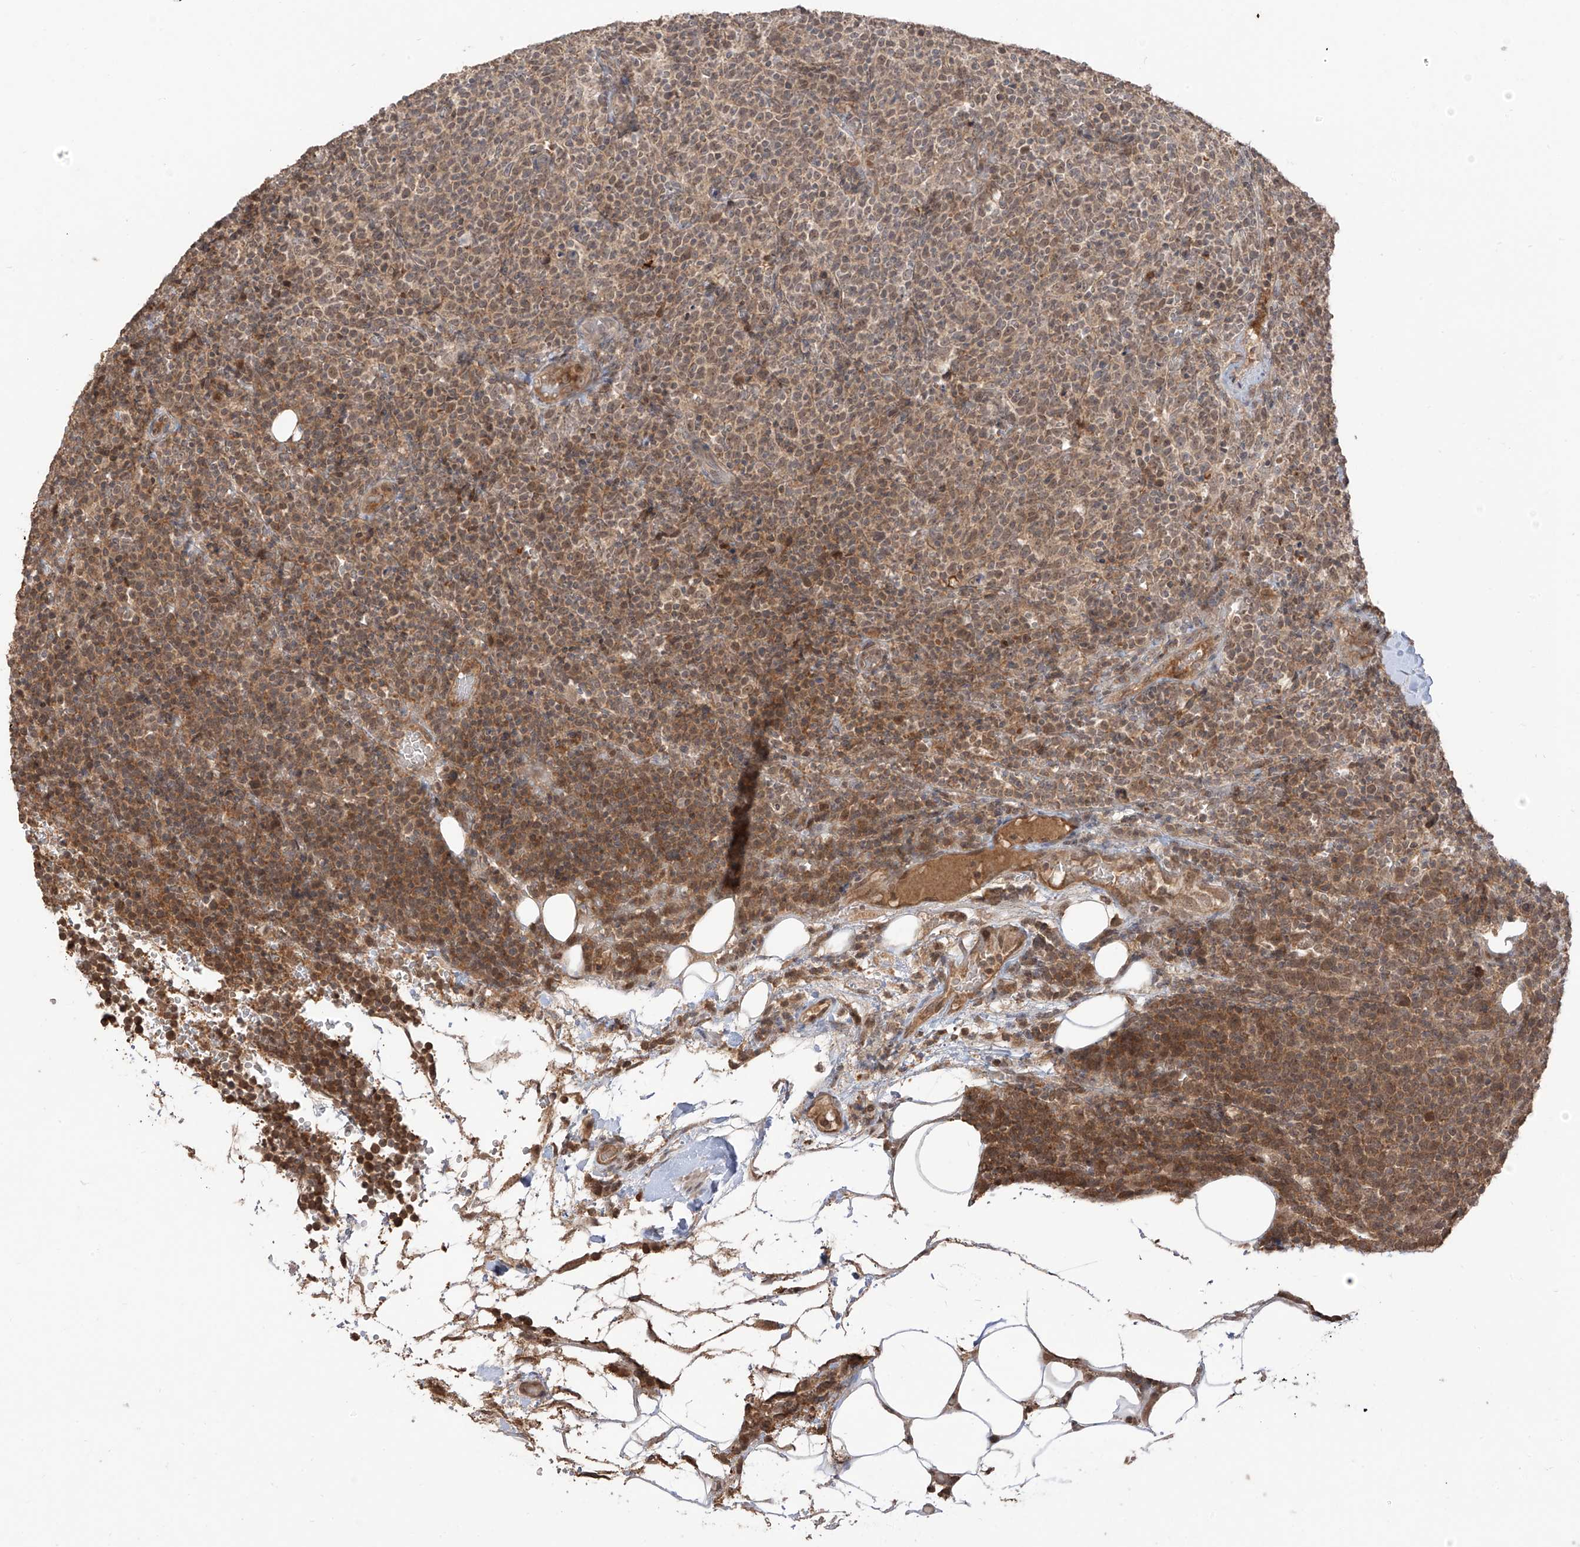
{"staining": {"intensity": "moderate", "quantity": ">75%", "location": "cytoplasmic/membranous"}, "tissue": "lymphoma", "cell_type": "Tumor cells", "image_type": "cancer", "snomed": [{"axis": "morphology", "description": "Malignant lymphoma, non-Hodgkin's type, High grade"}, {"axis": "topography", "description": "Lymph node"}], "caption": "This micrograph reveals malignant lymphoma, non-Hodgkin's type (high-grade) stained with IHC to label a protein in brown. The cytoplasmic/membranous of tumor cells show moderate positivity for the protein. Nuclei are counter-stained blue.", "gene": "COLGALT2", "patient": {"sex": "male", "age": 61}}